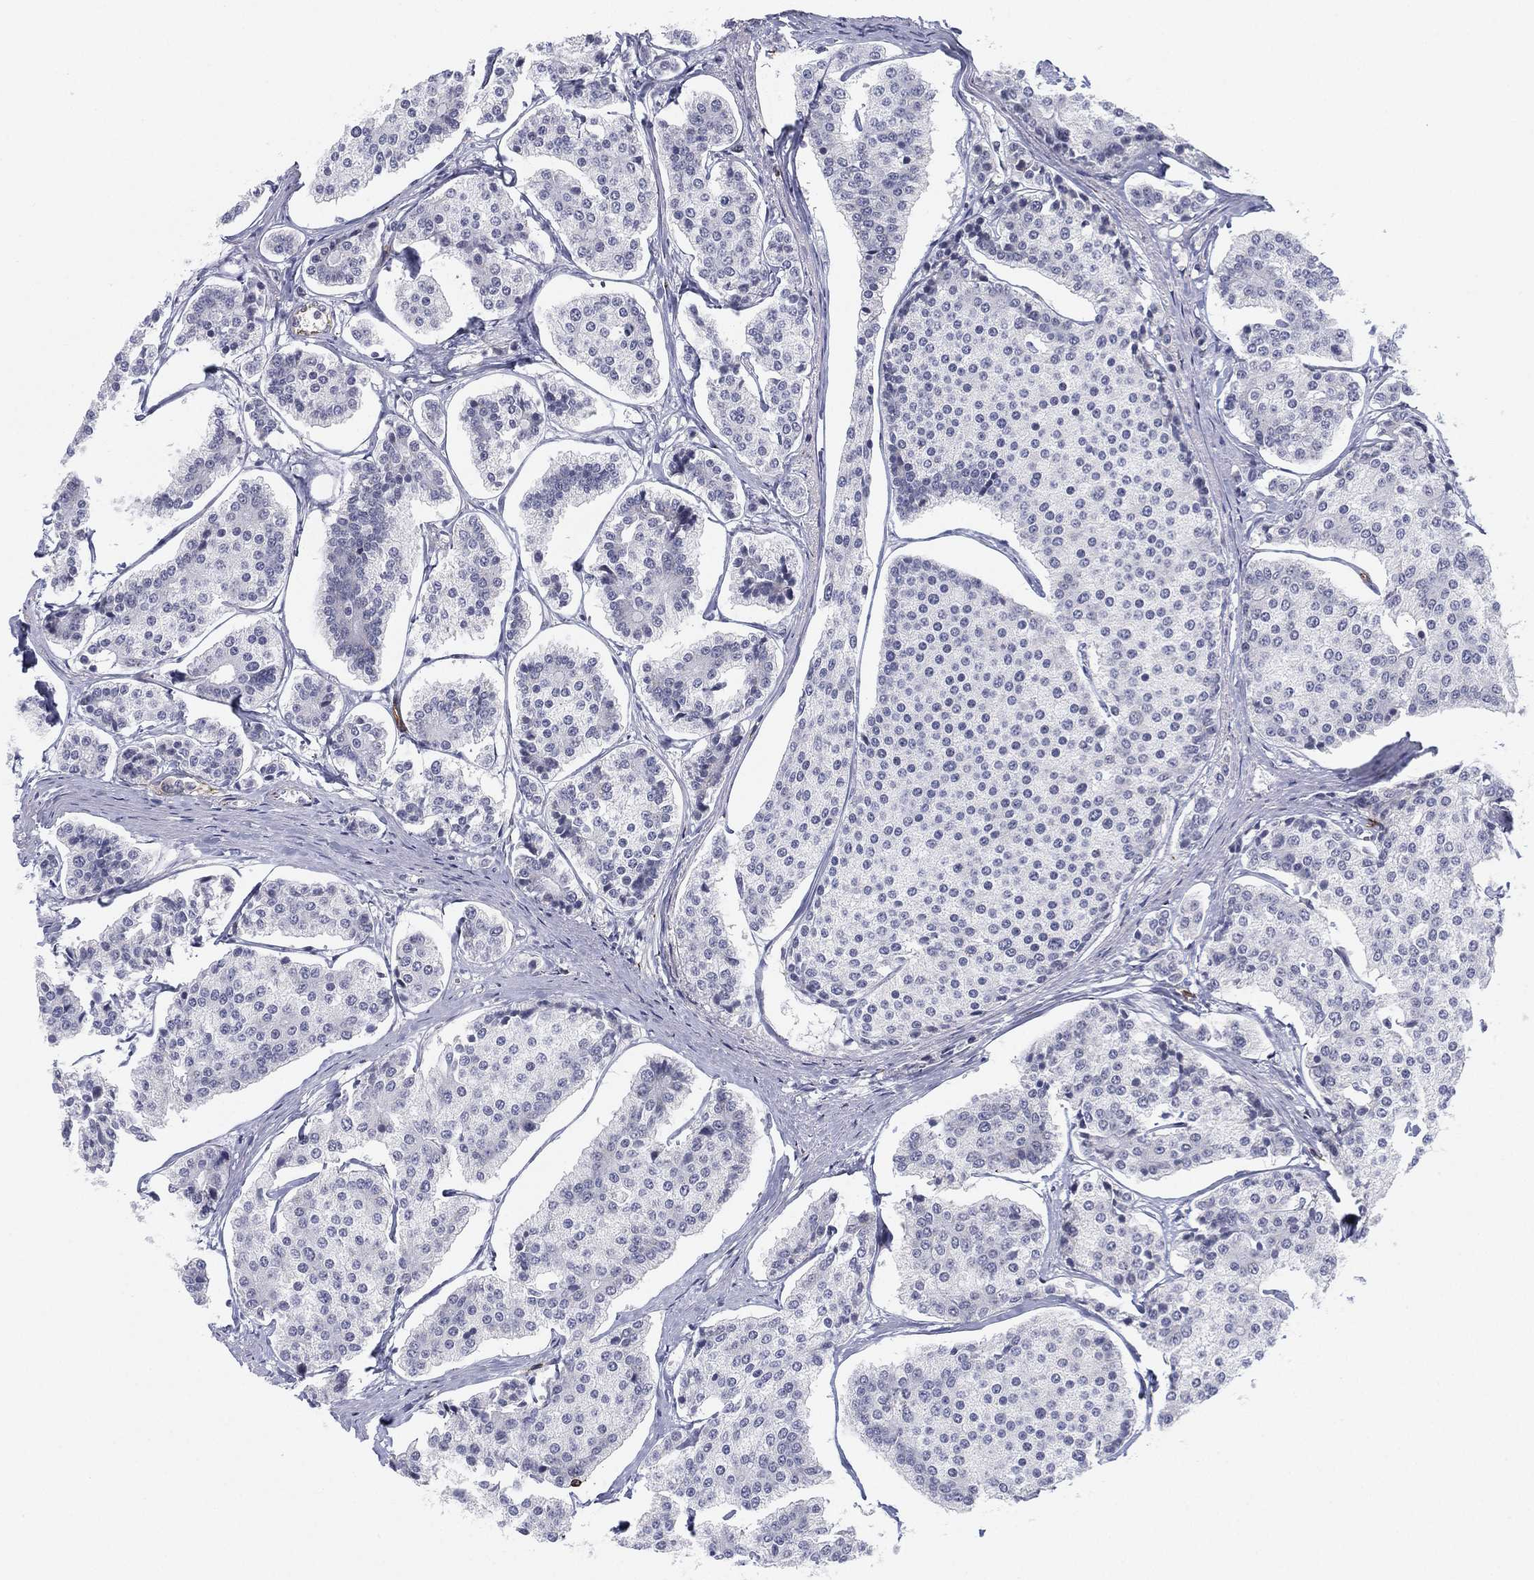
{"staining": {"intensity": "negative", "quantity": "none", "location": "none"}, "tissue": "carcinoid", "cell_type": "Tumor cells", "image_type": "cancer", "snomed": [{"axis": "morphology", "description": "Carcinoid, malignant, NOS"}, {"axis": "topography", "description": "Small intestine"}], "caption": "An image of carcinoid stained for a protein reveals no brown staining in tumor cells.", "gene": "CD177", "patient": {"sex": "female", "age": 65}}